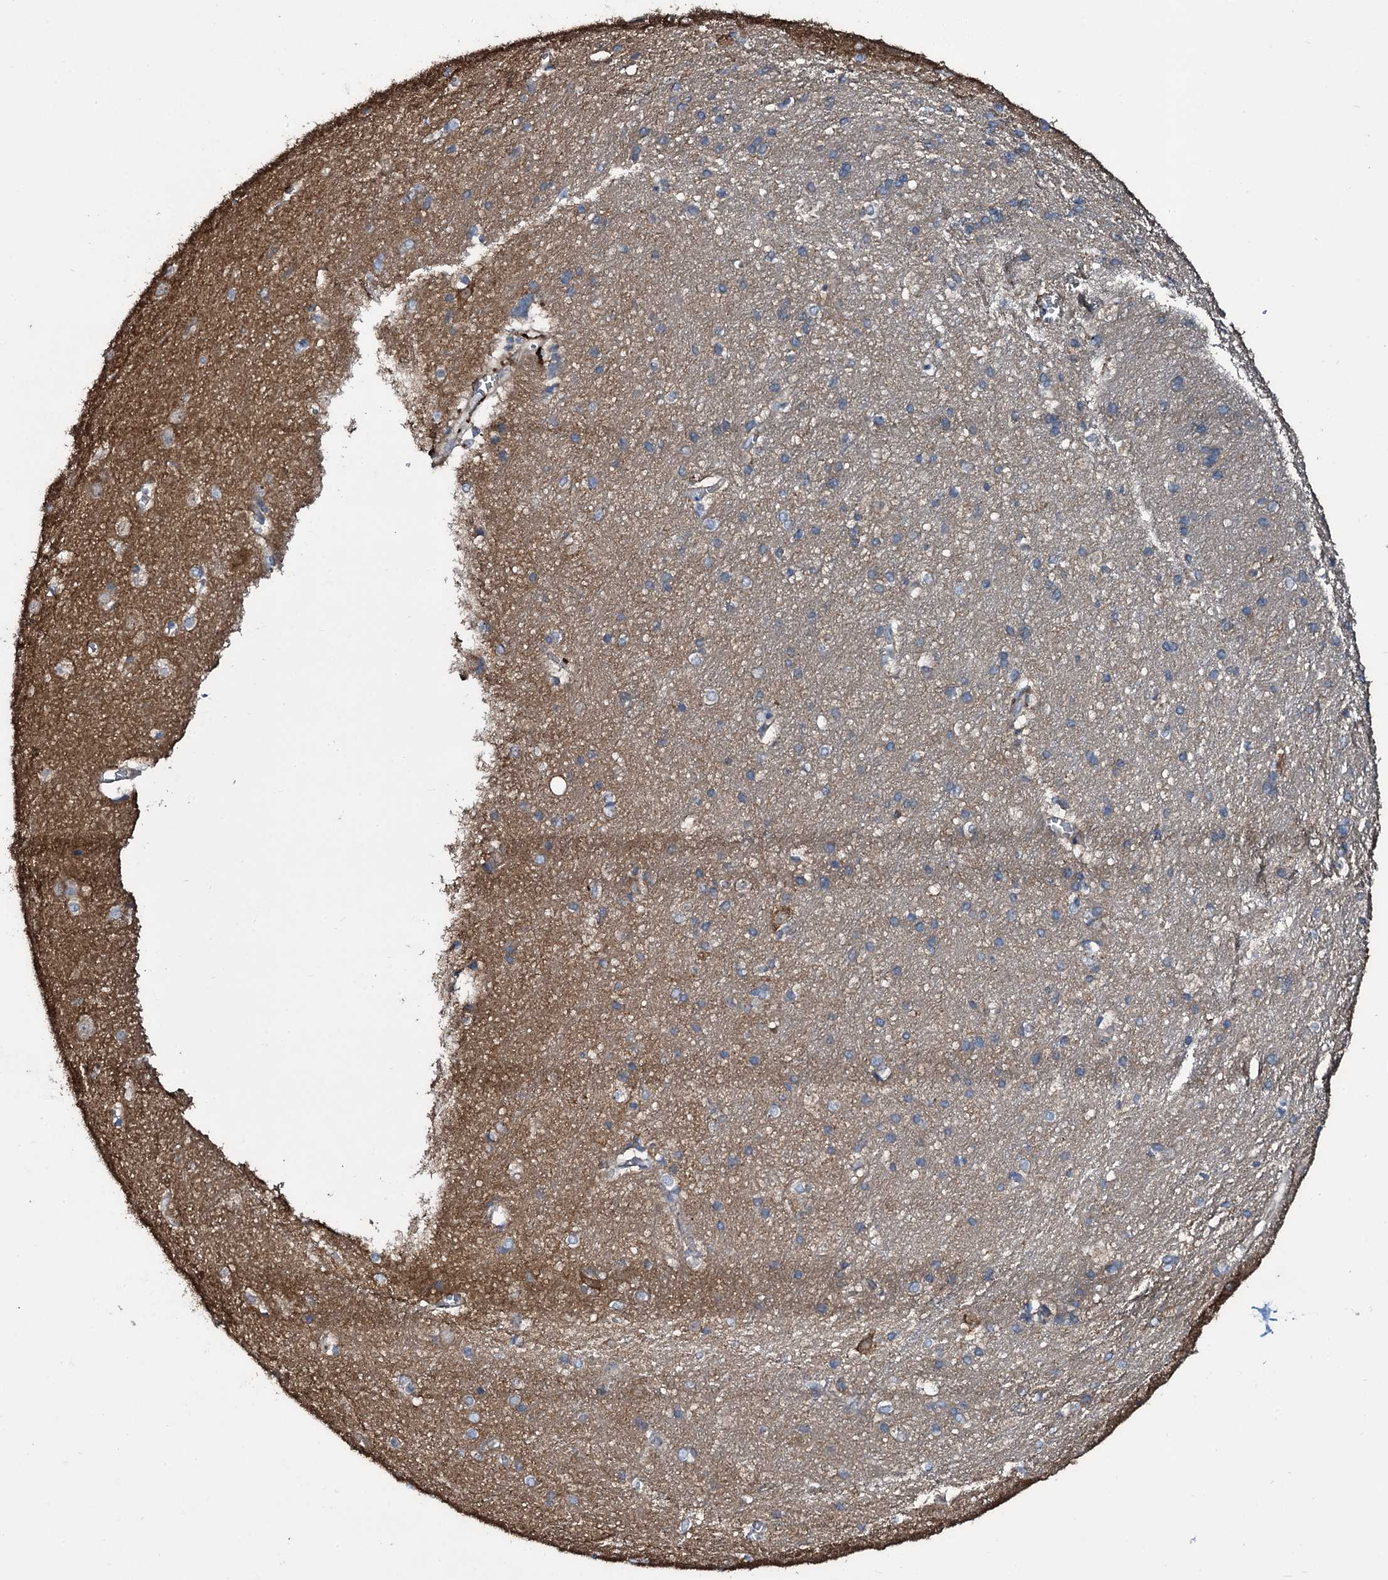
{"staining": {"intensity": "weak", "quantity": "<25%", "location": "cytoplasmic/membranous"}, "tissue": "cerebral cortex", "cell_type": "Endothelial cells", "image_type": "normal", "snomed": [{"axis": "morphology", "description": "Normal tissue, NOS"}, {"axis": "topography", "description": "Cerebral cortex"}], "caption": "High power microscopy micrograph of an immunohistochemistry image of unremarkable cerebral cortex, revealing no significant expression in endothelial cells.", "gene": "WIPF3", "patient": {"sex": "male", "age": 54}}